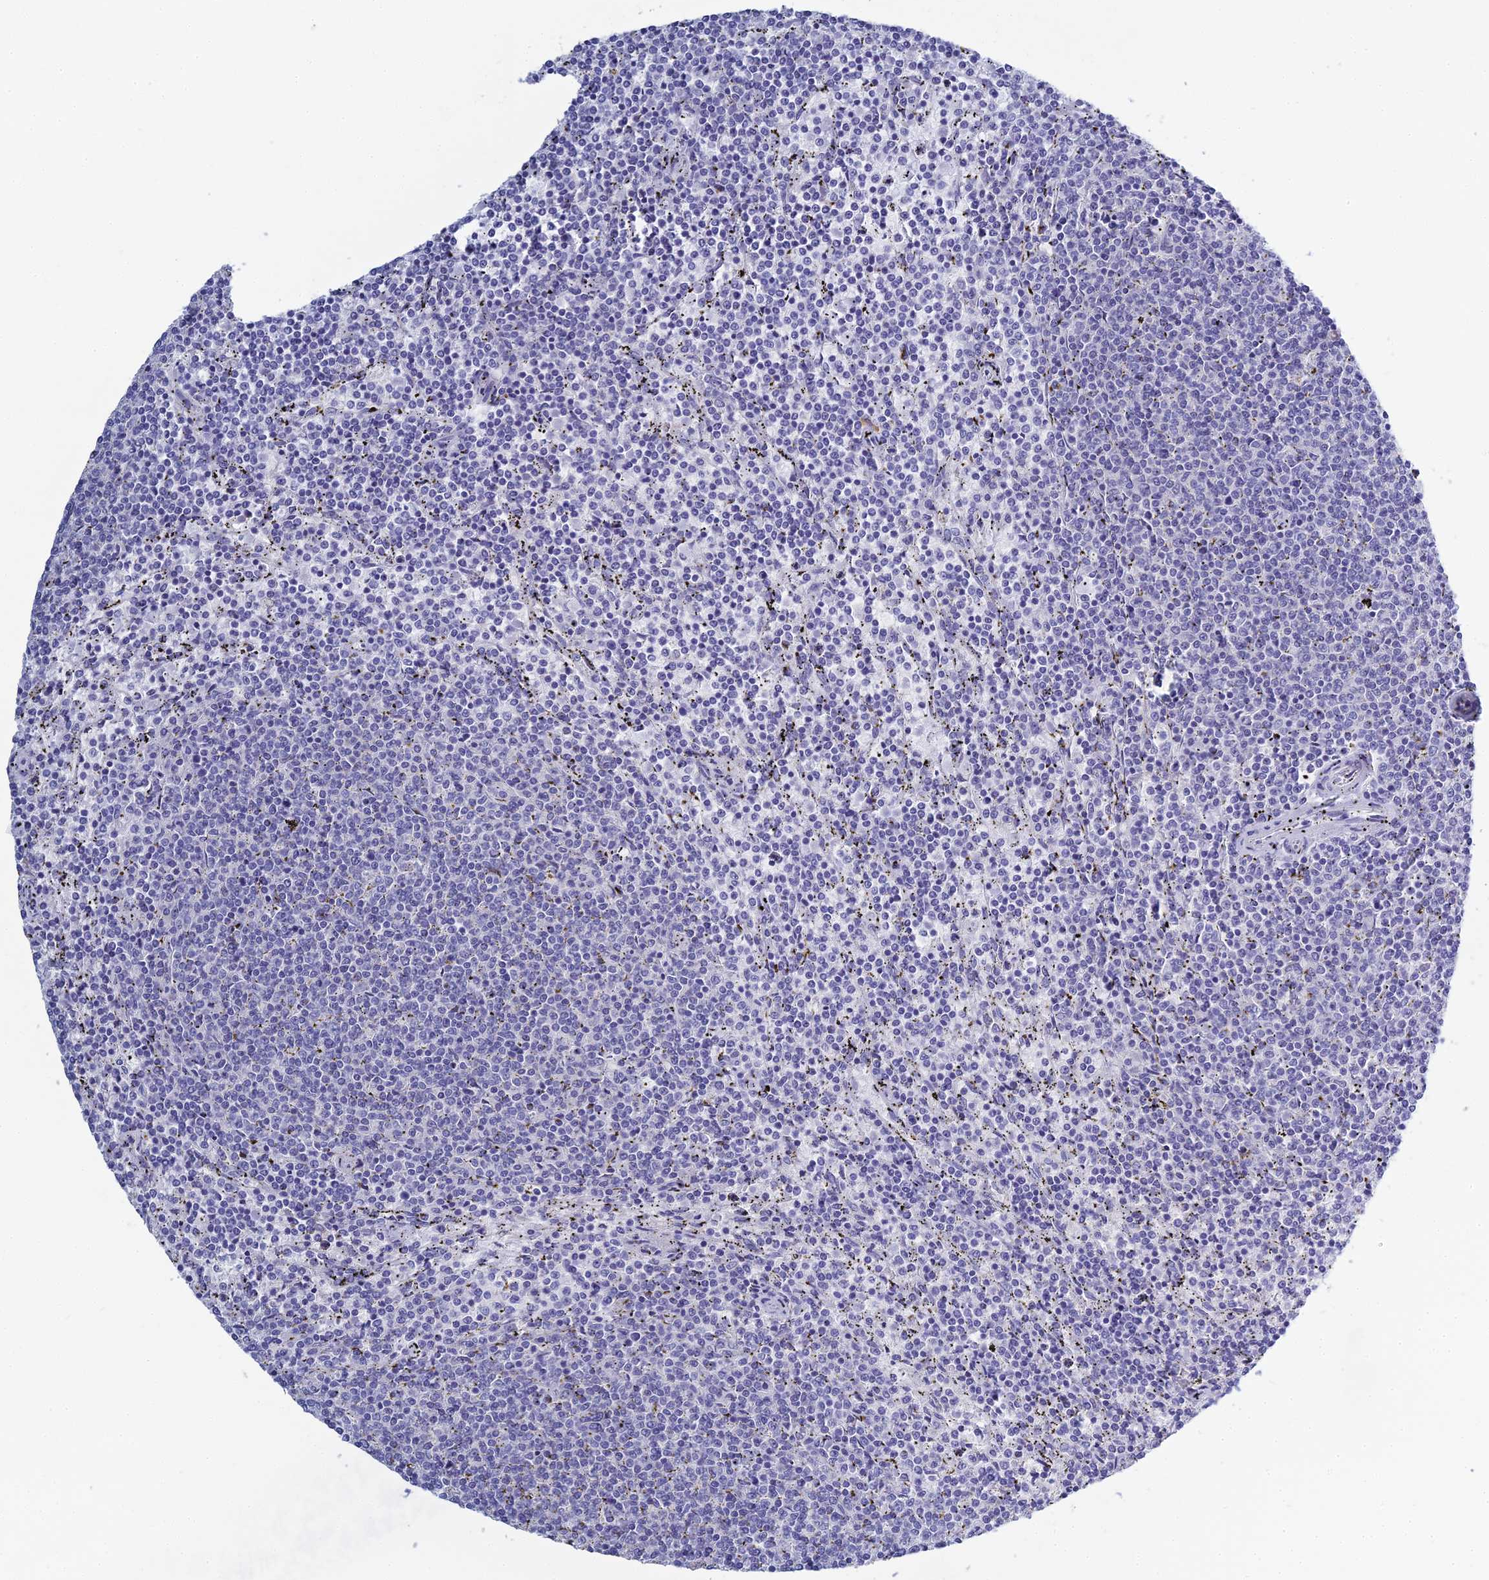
{"staining": {"intensity": "negative", "quantity": "none", "location": "none"}, "tissue": "lymphoma", "cell_type": "Tumor cells", "image_type": "cancer", "snomed": [{"axis": "morphology", "description": "Malignant lymphoma, non-Hodgkin's type, Low grade"}, {"axis": "topography", "description": "Spleen"}], "caption": "Tumor cells show no significant expression in low-grade malignant lymphoma, non-Hodgkin's type.", "gene": "MUC13", "patient": {"sex": "female", "age": 50}}